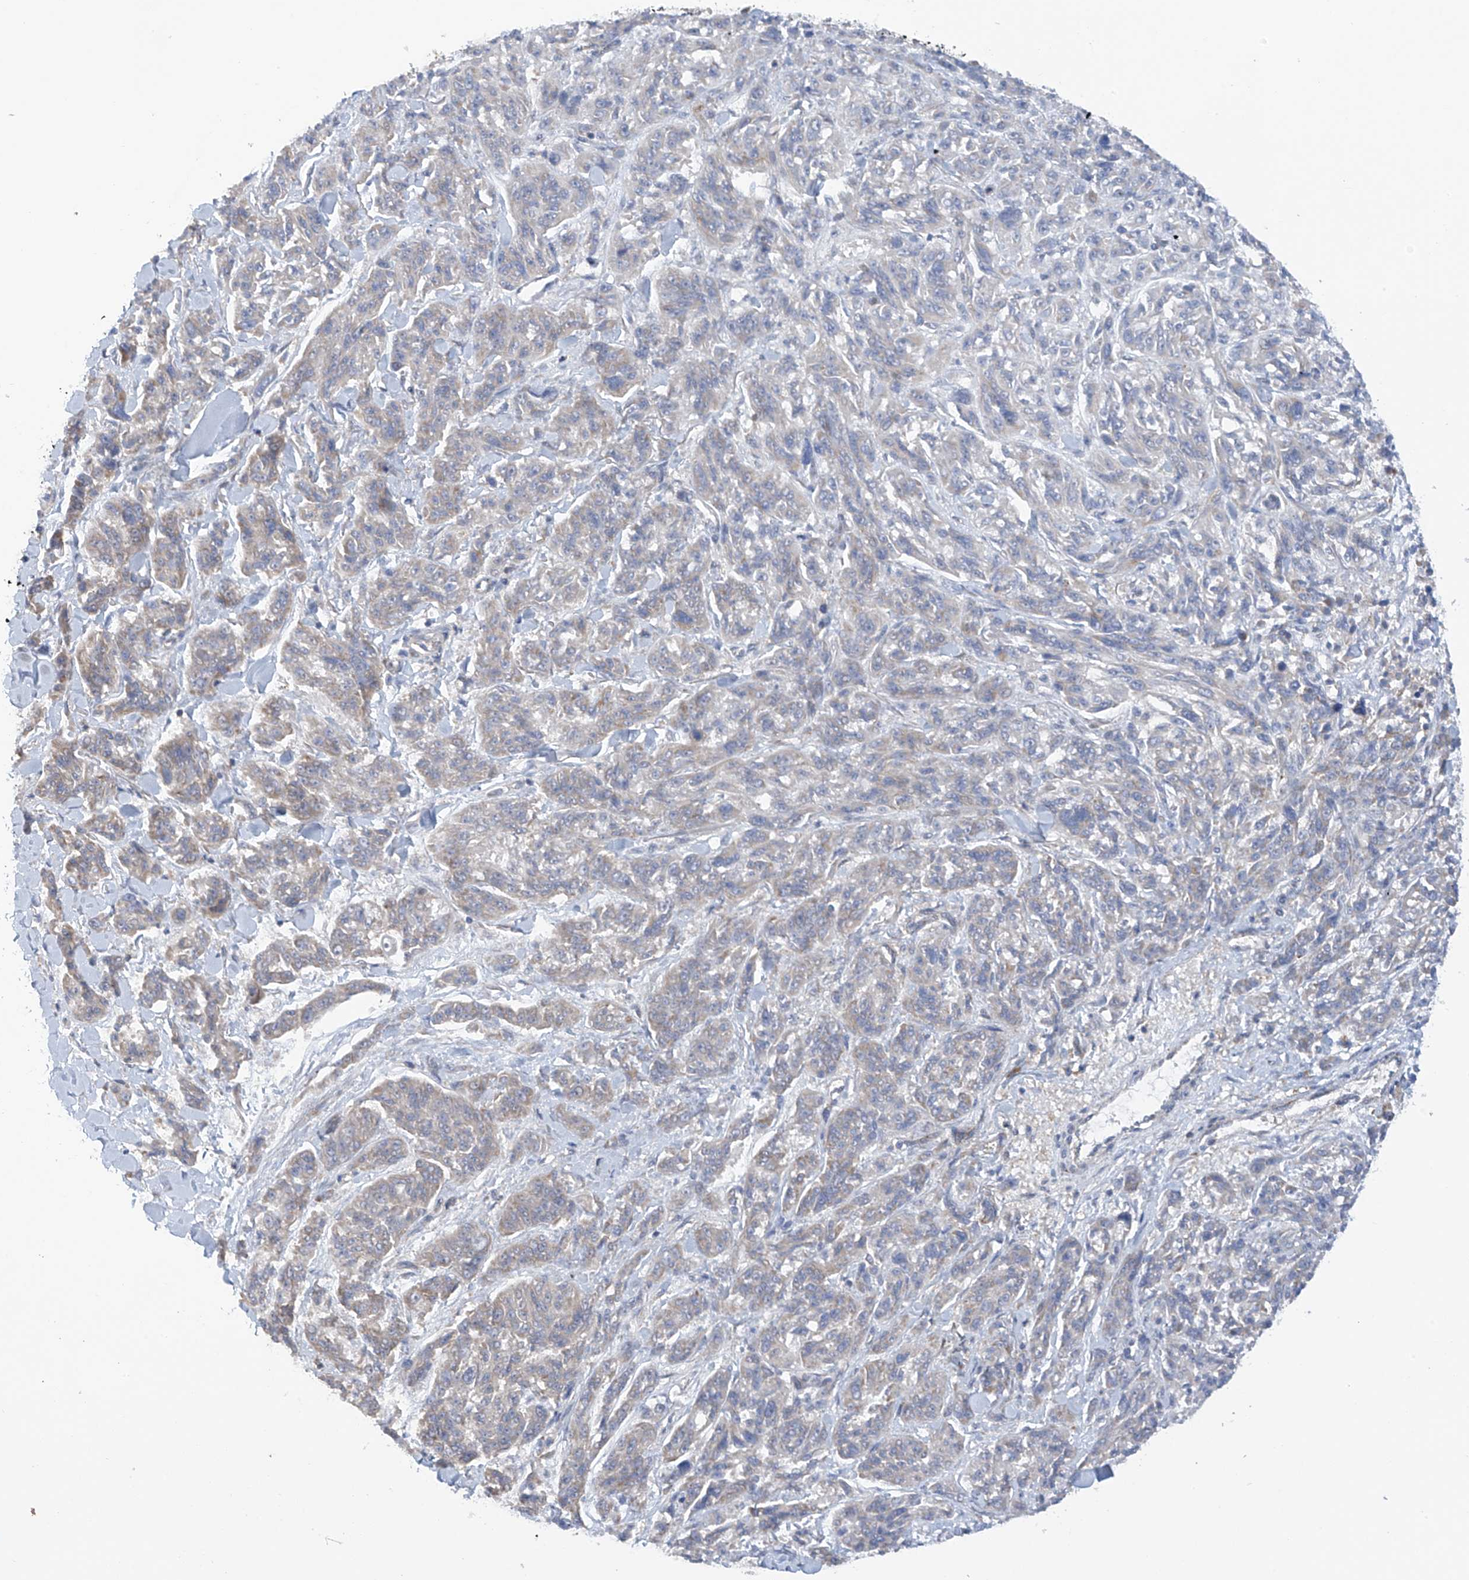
{"staining": {"intensity": "negative", "quantity": "none", "location": "none"}, "tissue": "melanoma", "cell_type": "Tumor cells", "image_type": "cancer", "snomed": [{"axis": "morphology", "description": "Malignant melanoma, NOS"}, {"axis": "topography", "description": "Skin"}], "caption": "IHC image of human malignant melanoma stained for a protein (brown), which displays no expression in tumor cells.", "gene": "SLCO4A1", "patient": {"sex": "male", "age": 53}}